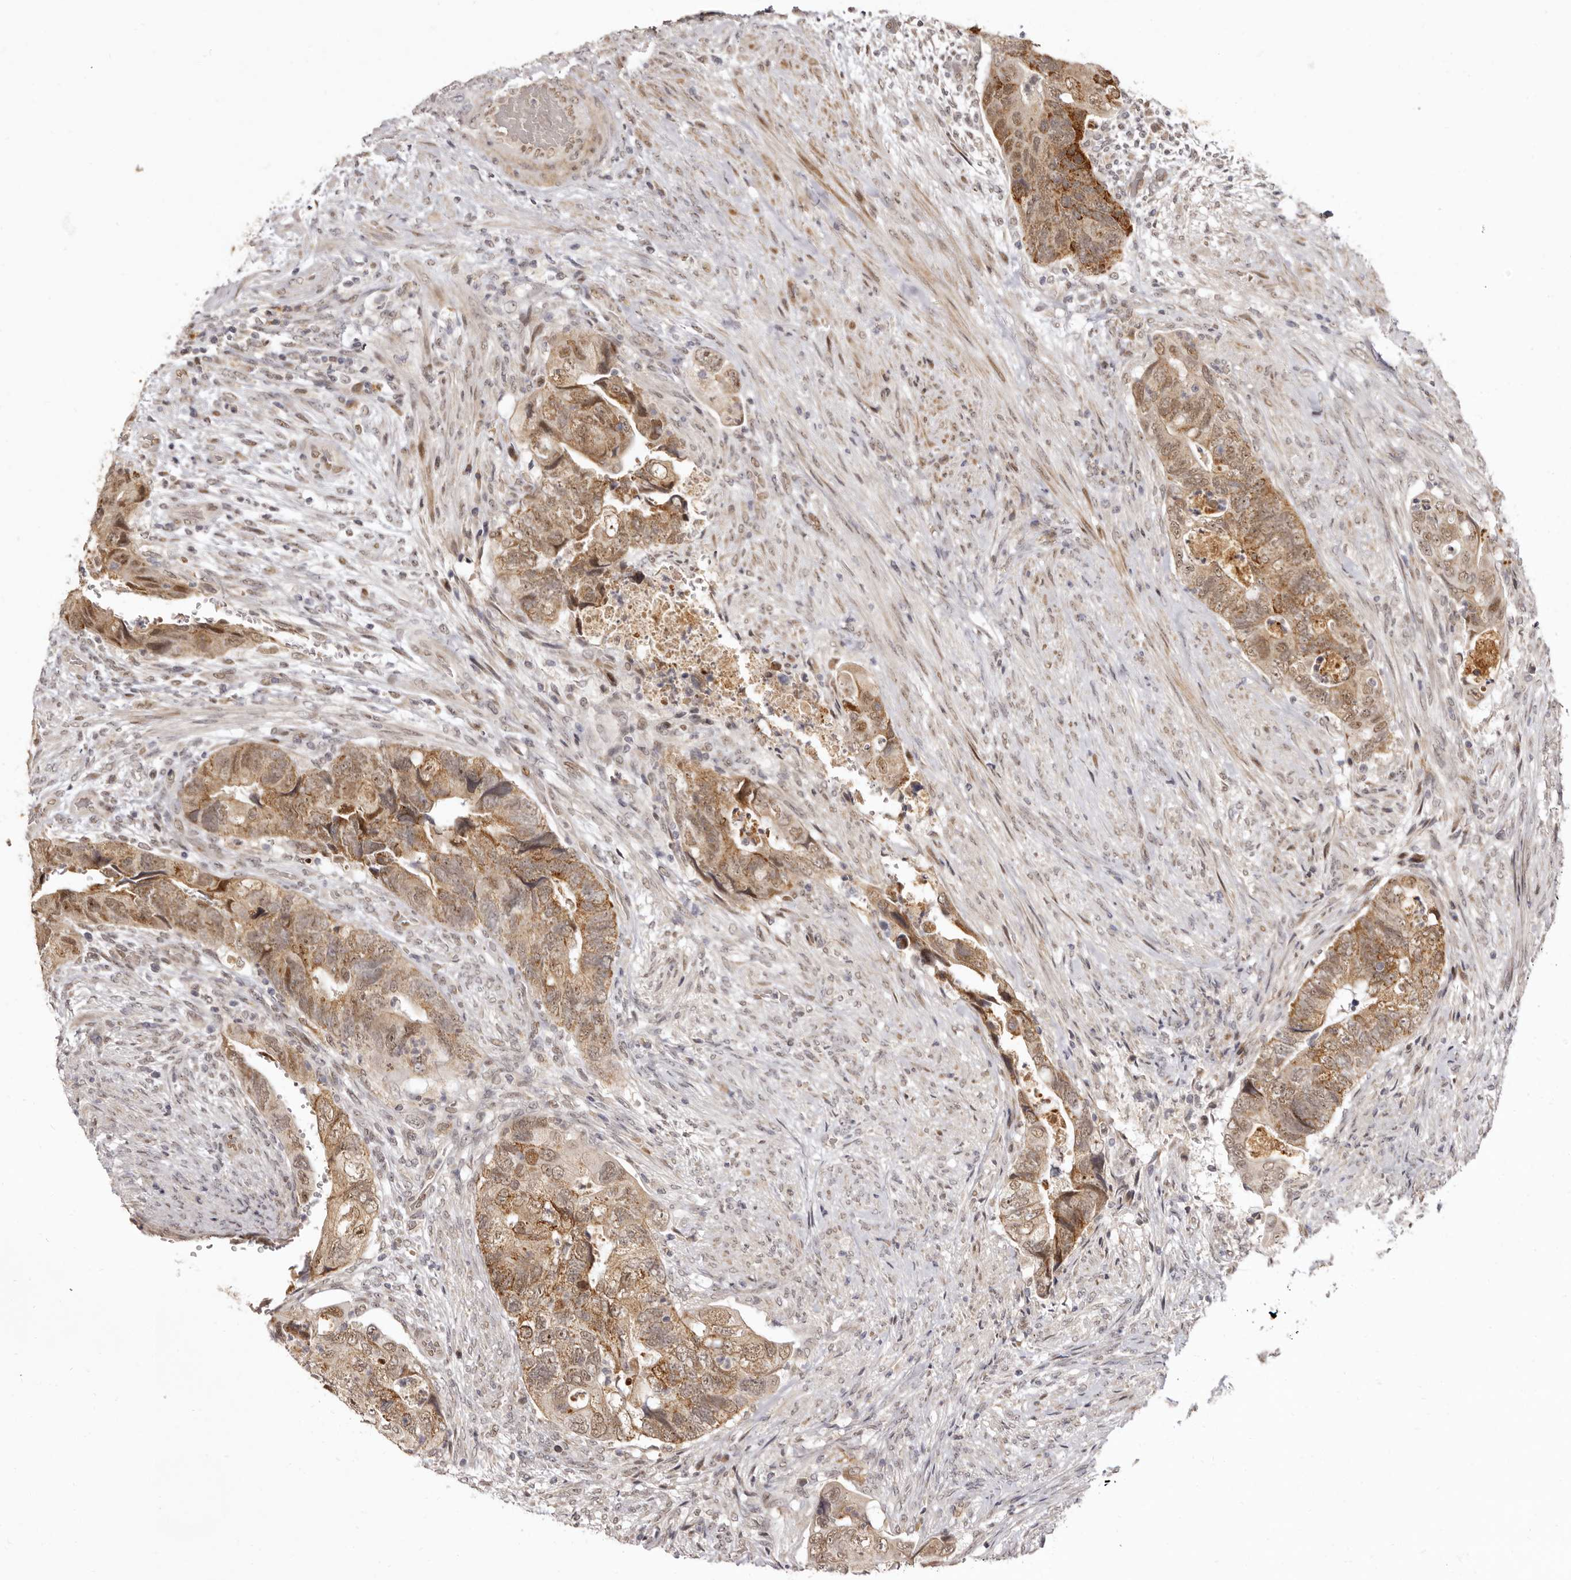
{"staining": {"intensity": "moderate", "quantity": ">75%", "location": "cytoplasmic/membranous,nuclear"}, "tissue": "colorectal cancer", "cell_type": "Tumor cells", "image_type": "cancer", "snomed": [{"axis": "morphology", "description": "Adenocarcinoma, NOS"}, {"axis": "topography", "description": "Rectum"}], "caption": "Human colorectal cancer stained with a brown dye displays moderate cytoplasmic/membranous and nuclear positive staining in about >75% of tumor cells.", "gene": "ZNF326", "patient": {"sex": "male", "age": 63}}